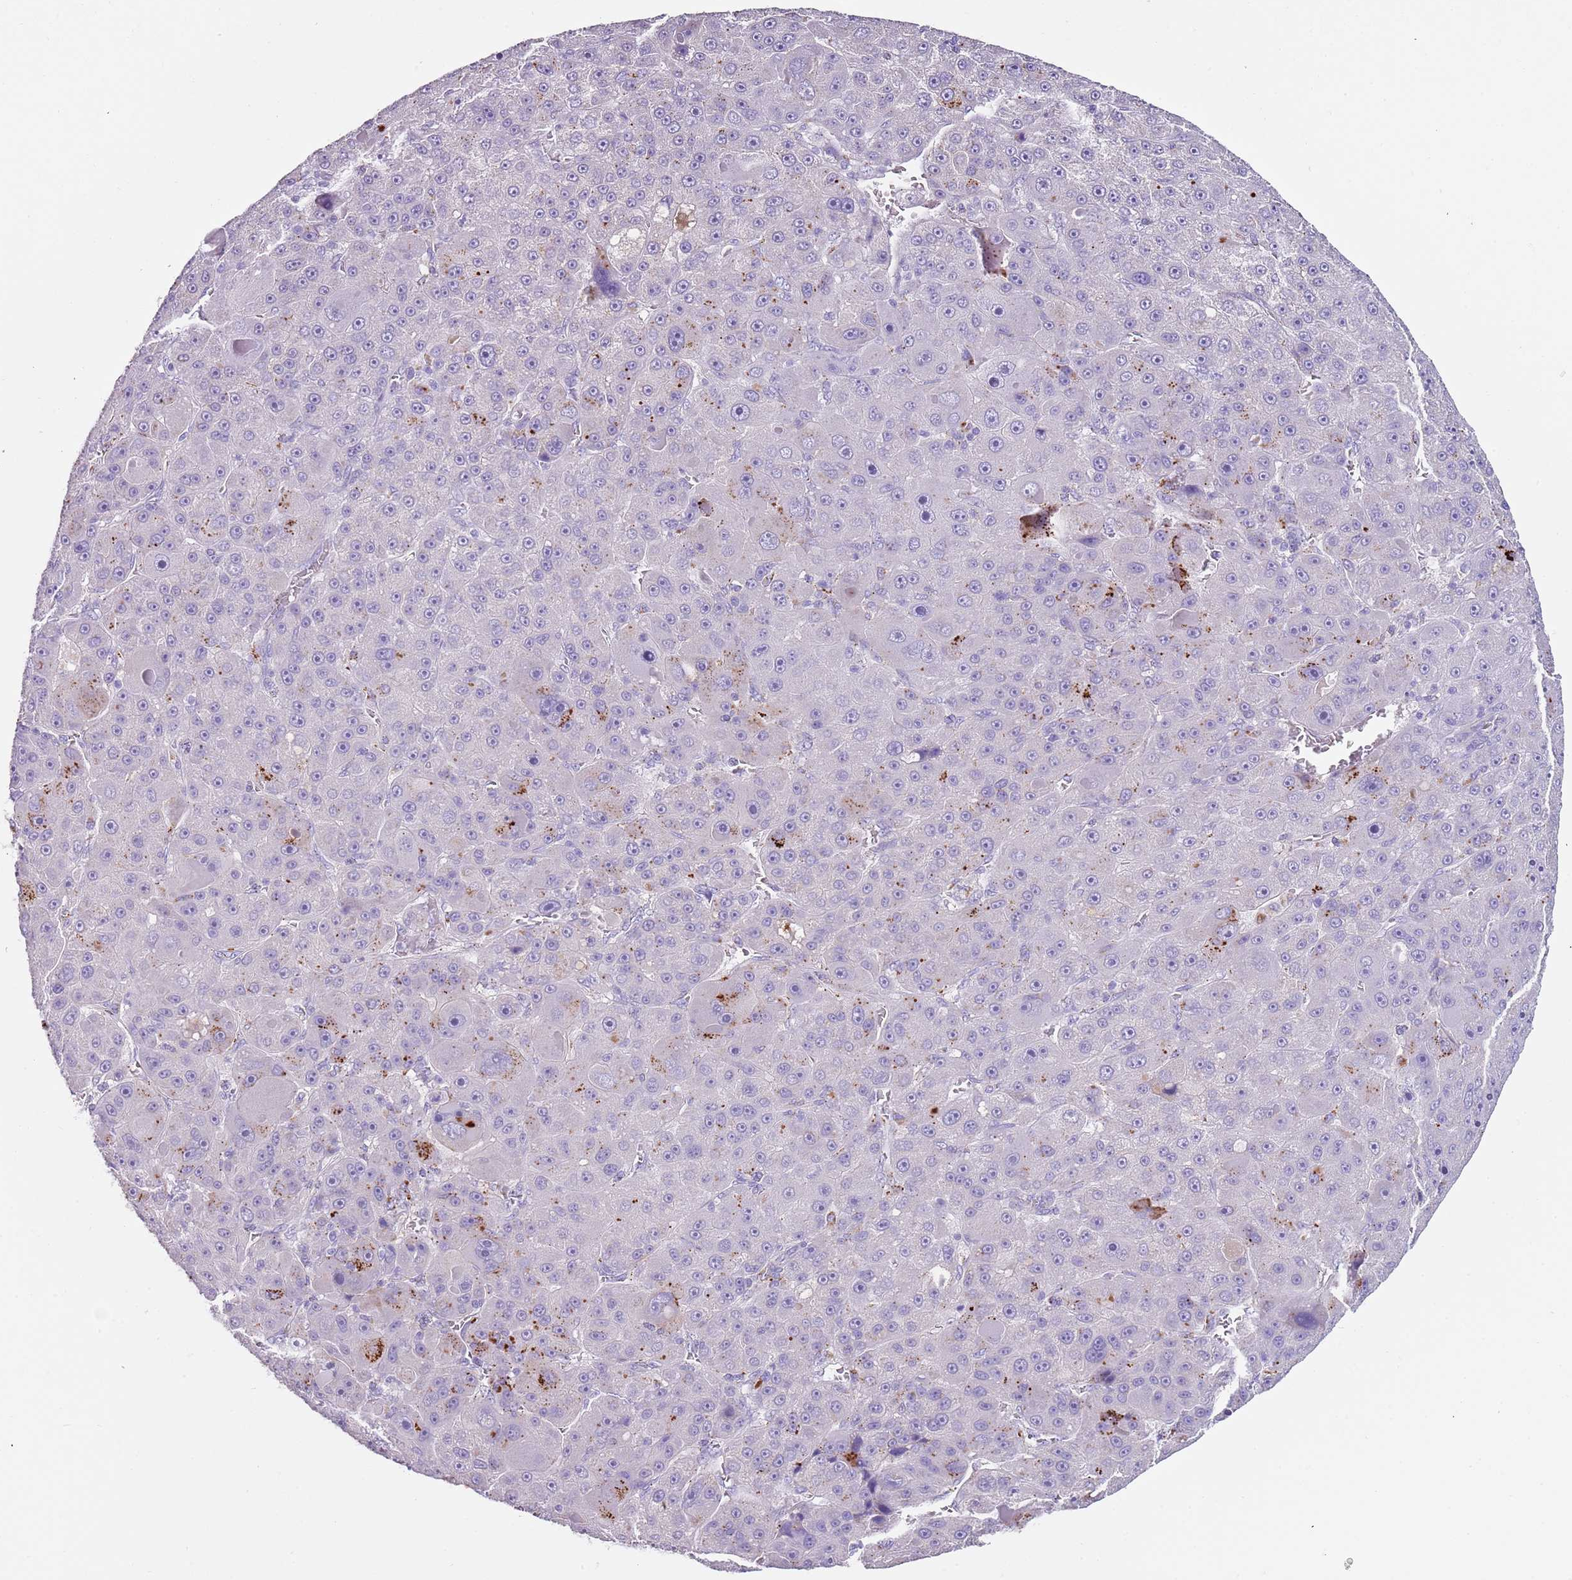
{"staining": {"intensity": "strong", "quantity": "<25%", "location": "cytoplasmic/membranous"}, "tissue": "liver cancer", "cell_type": "Tumor cells", "image_type": "cancer", "snomed": [{"axis": "morphology", "description": "Carcinoma, Hepatocellular, NOS"}, {"axis": "topography", "description": "Liver"}], "caption": "Protein positivity by immunohistochemistry (IHC) exhibits strong cytoplasmic/membranous expression in approximately <25% of tumor cells in liver cancer (hepatocellular carcinoma).", "gene": "LRRN3", "patient": {"sex": "male", "age": 76}}